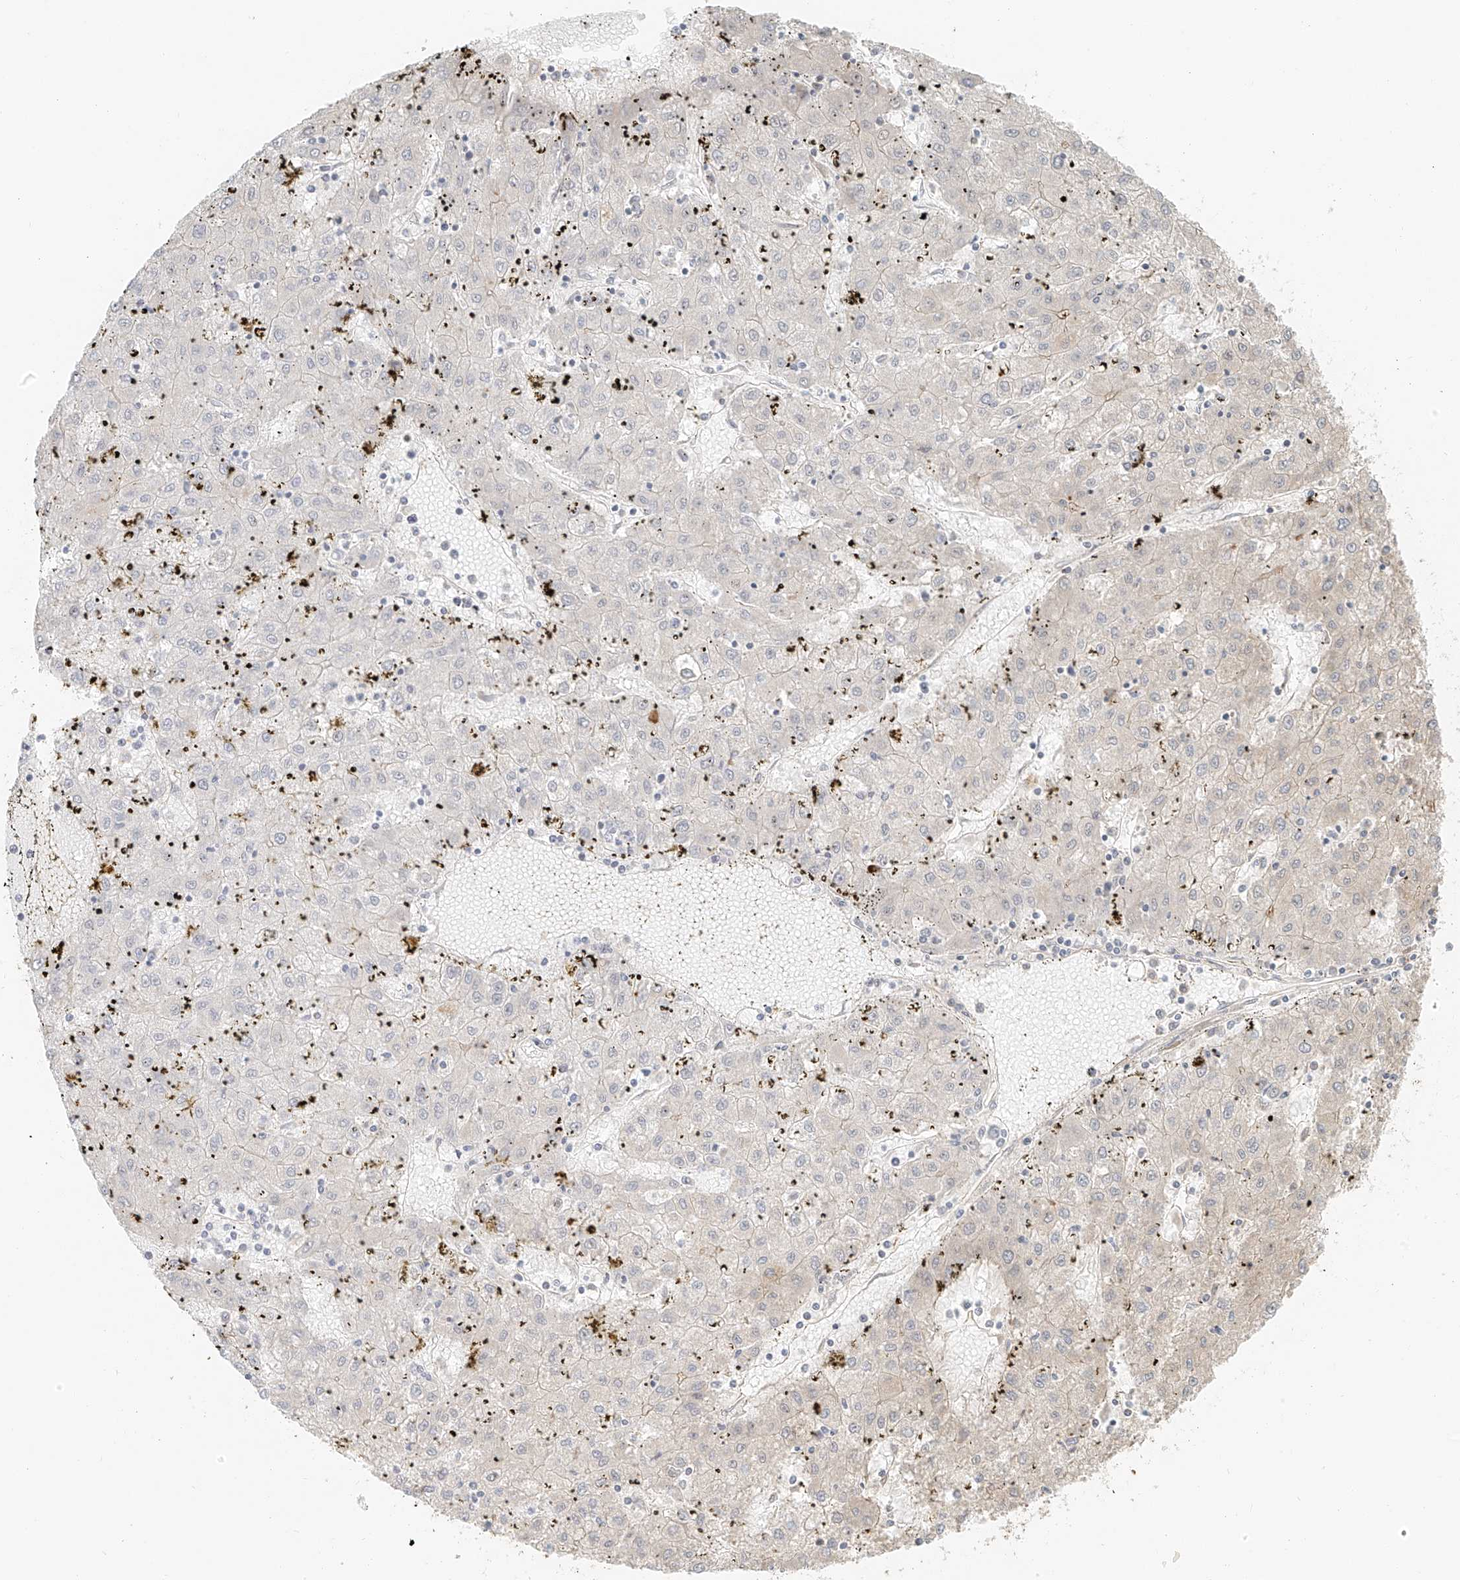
{"staining": {"intensity": "weak", "quantity": "25%-75%", "location": "cytoplasmic/membranous"}, "tissue": "liver cancer", "cell_type": "Tumor cells", "image_type": "cancer", "snomed": [{"axis": "morphology", "description": "Carcinoma, Hepatocellular, NOS"}, {"axis": "topography", "description": "Liver"}], "caption": "IHC of human liver cancer exhibits low levels of weak cytoplasmic/membranous expression in about 25%-75% of tumor cells.", "gene": "MIPEP", "patient": {"sex": "male", "age": 72}}